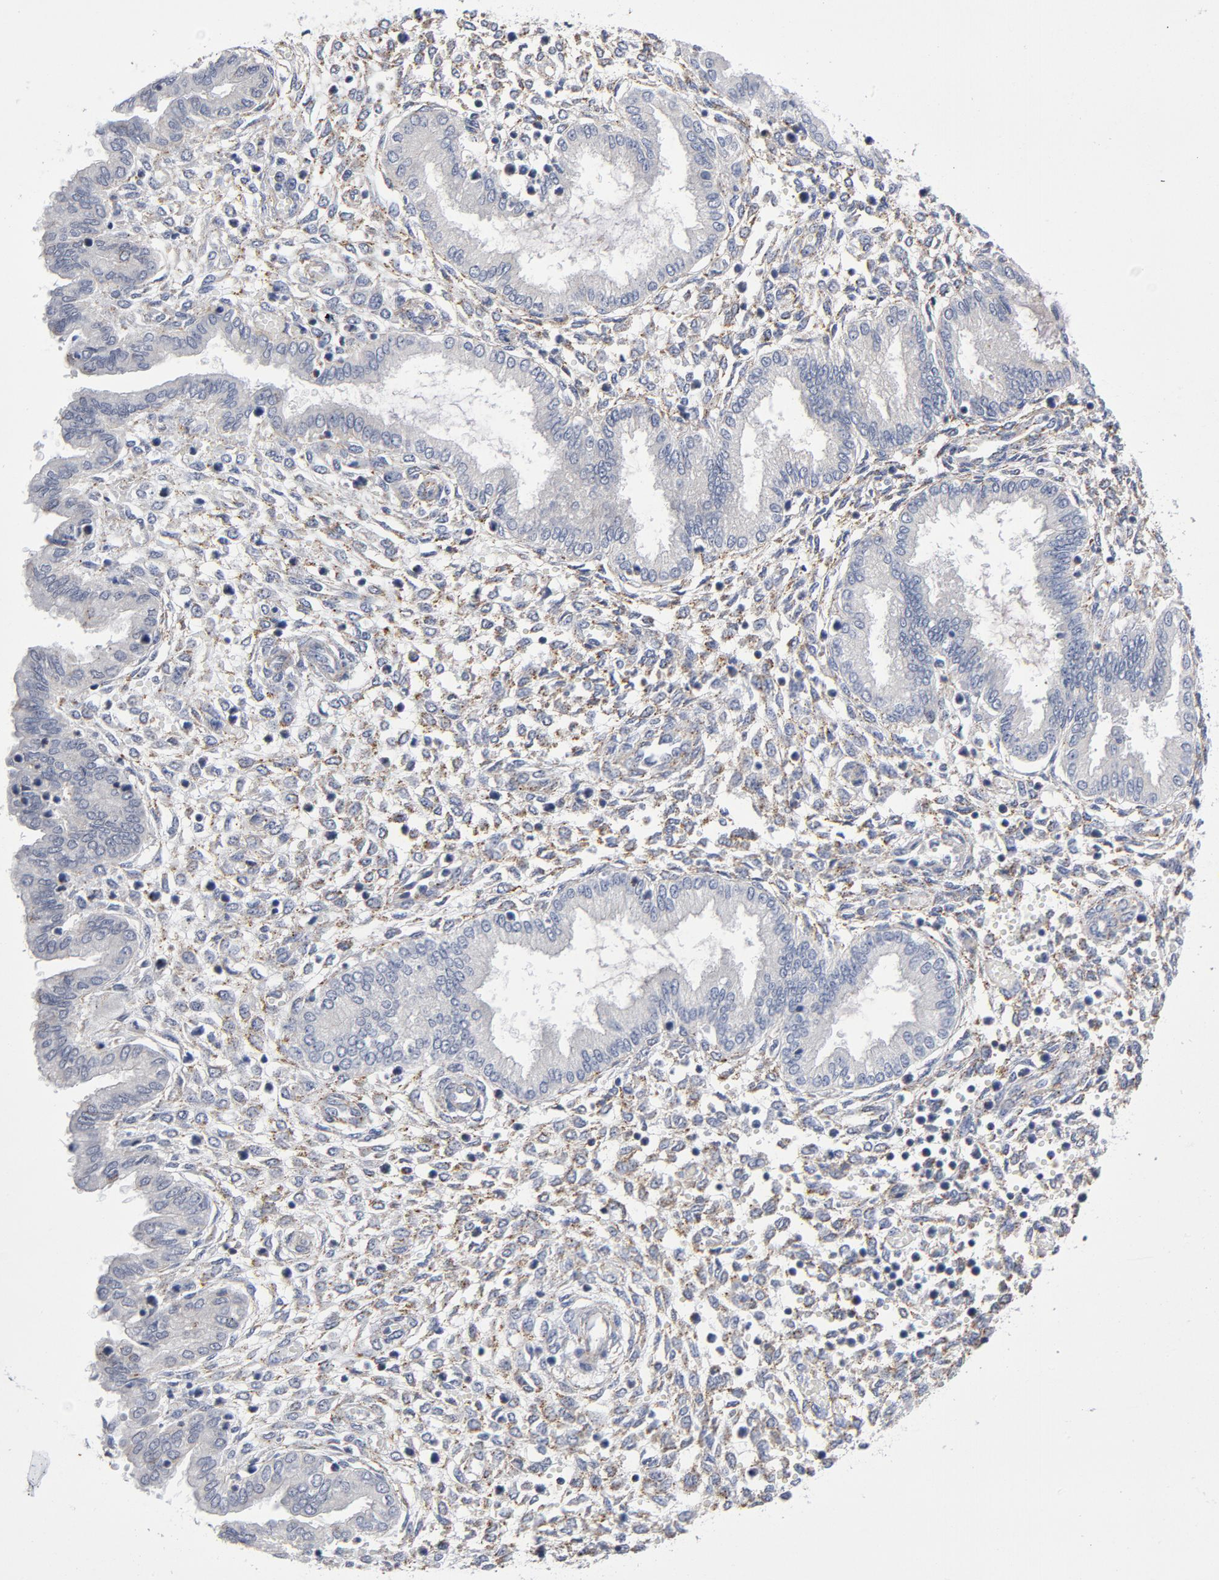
{"staining": {"intensity": "moderate", "quantity": "25%-75%", "location": "cytoplasmic/membranous"}, "tissue": "endometrium", "cell_type": "Cells in endometrial stroma", "image_type": "normal", "snomed": [{"axis": "morphology", "description": "Normal tissue, NOS"}, {"axis": "topography", "description": "Endometrium"}], "caption": "Protein expression analysis of unremarkable endometrium demonstrates moderate cytoplasmic/membranous staining in about 25%-75% of cells in endometrial stroma.", "gene": "AKT2", "patient": {"sex": "female", "age": 33}}